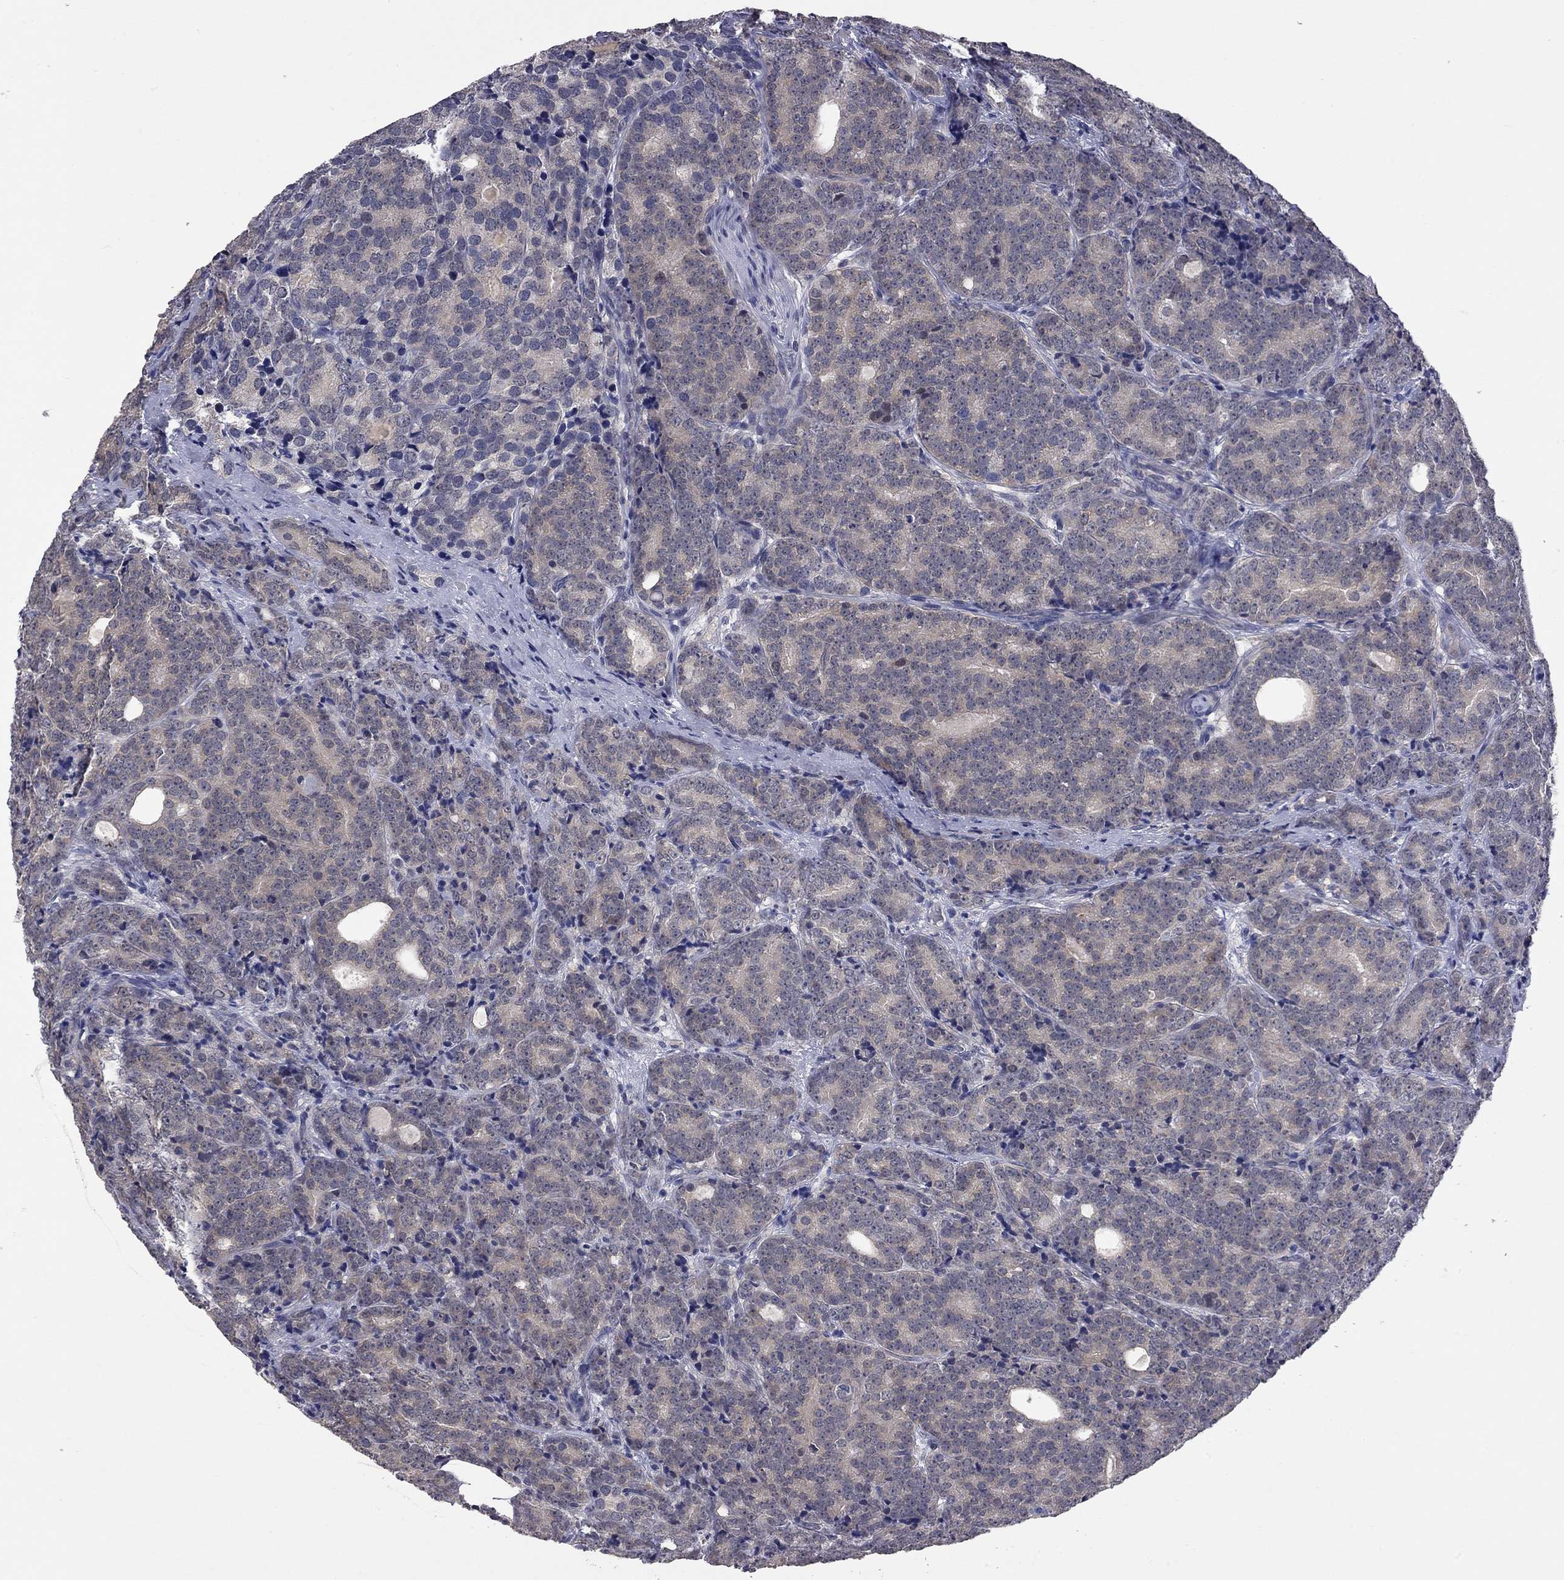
{"staining": {"intensity": "negative", "quantity": "none", "location": "none"}, "tissue": "prostate cancer", "cell_type": "Tumor cells", "image_type": "cancer", "snomed": [{"axis": "morphology", "description": "Adenocarcinoma, NOS"}, {"axis": "topography", "description": "Prostate"}], "caption": "Micrograph shows no protein positivity in tumor cells of prostate cancer (adenocarcinoma) tissue.", "gene": "FABP12", "patient": {"sex": "male", "age": 71}}